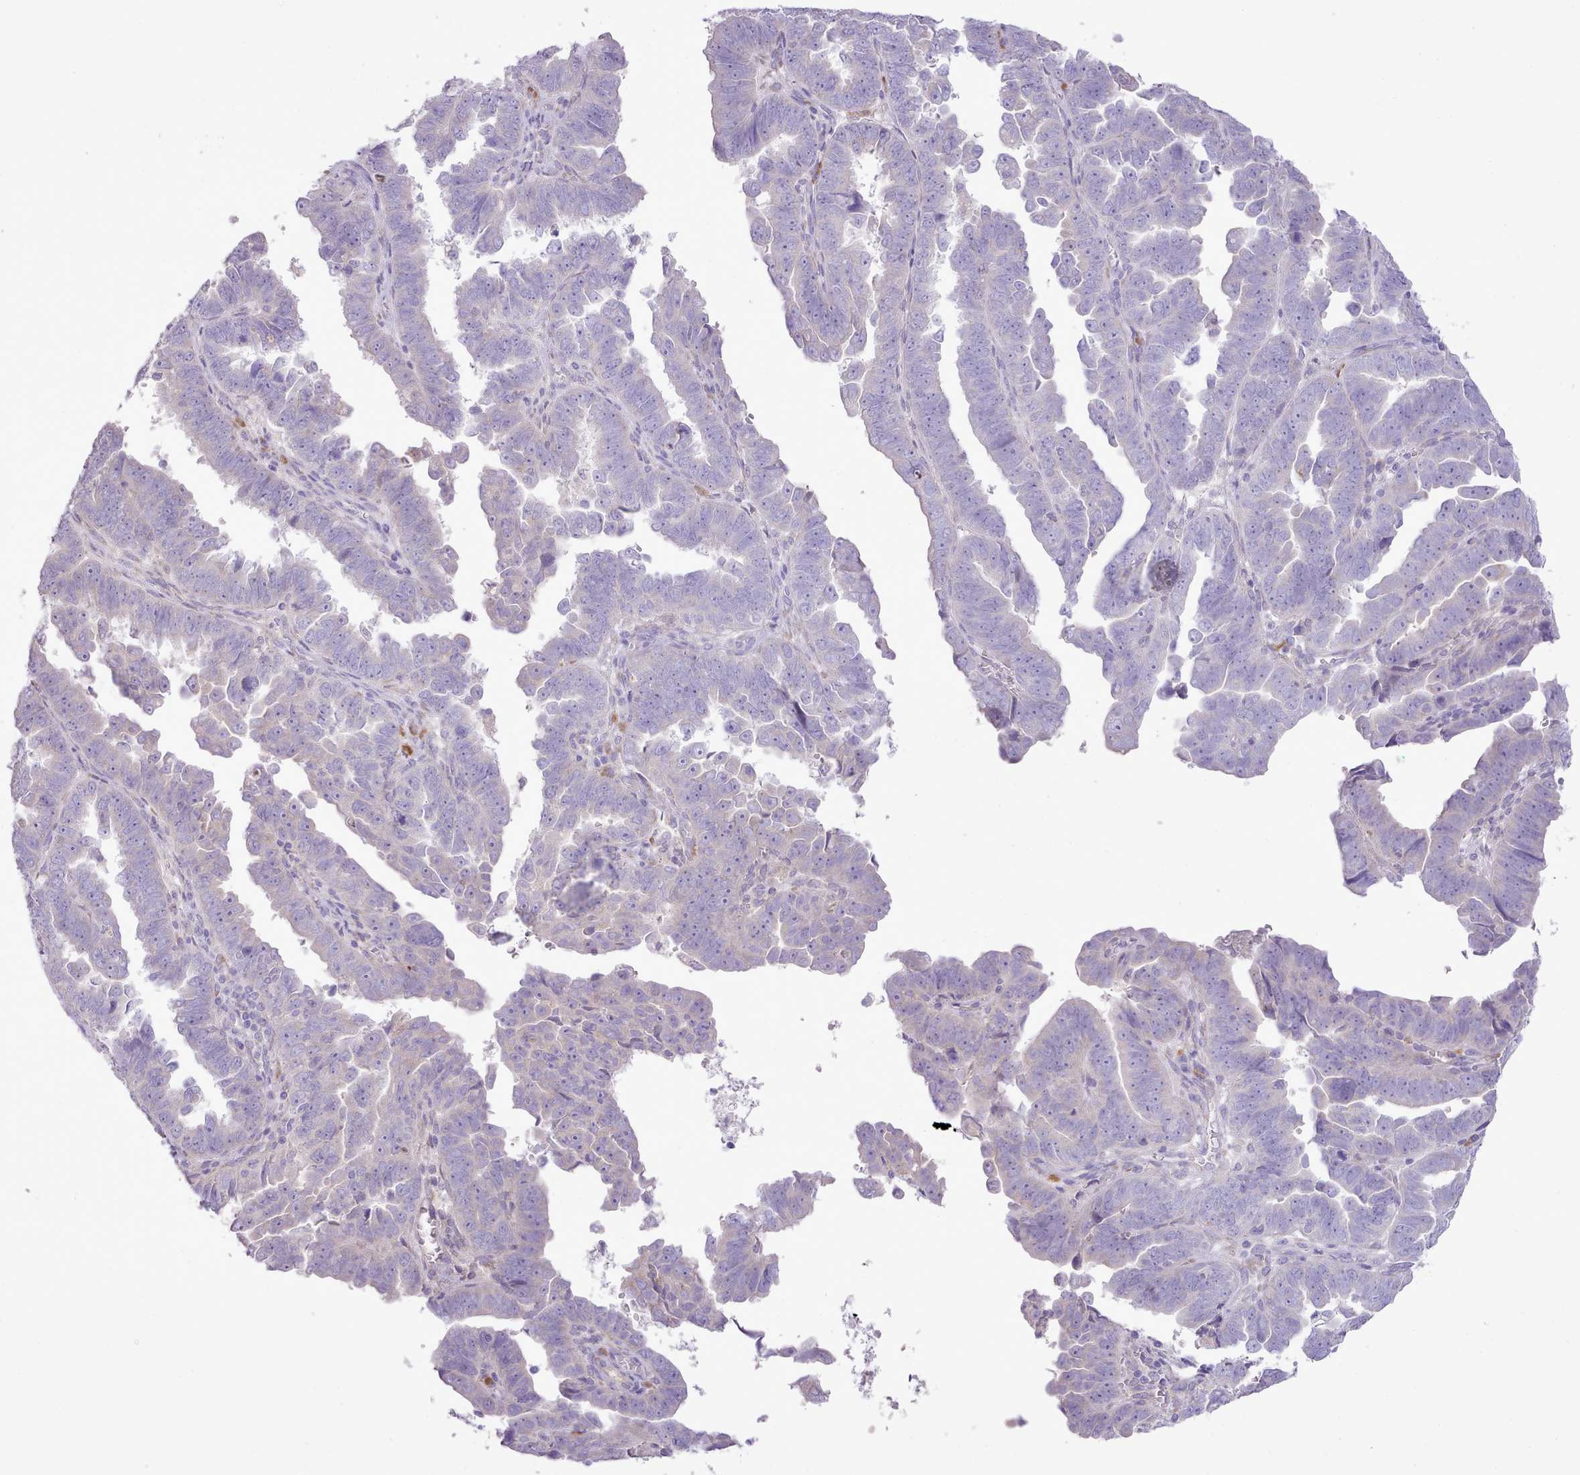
{"staining": {"intensity": "negative", "quantity": "none", "location": "none"}, "tissue": "endometrial cancer", "cell_type": "Tumor cells", "image_type": "cancer", "snomed": [{"axis": "morphology", "description": "Adenocarcinoma, NOS"}, {"axis": "topography", "description": "Endometrium"}], "caption": "Human endometrial cancer stained for a protein using immunohistochemistry shows no positivity in tumor cells.", "gene": "CCL1", "patient": {"sex": "female", "age": 75}}